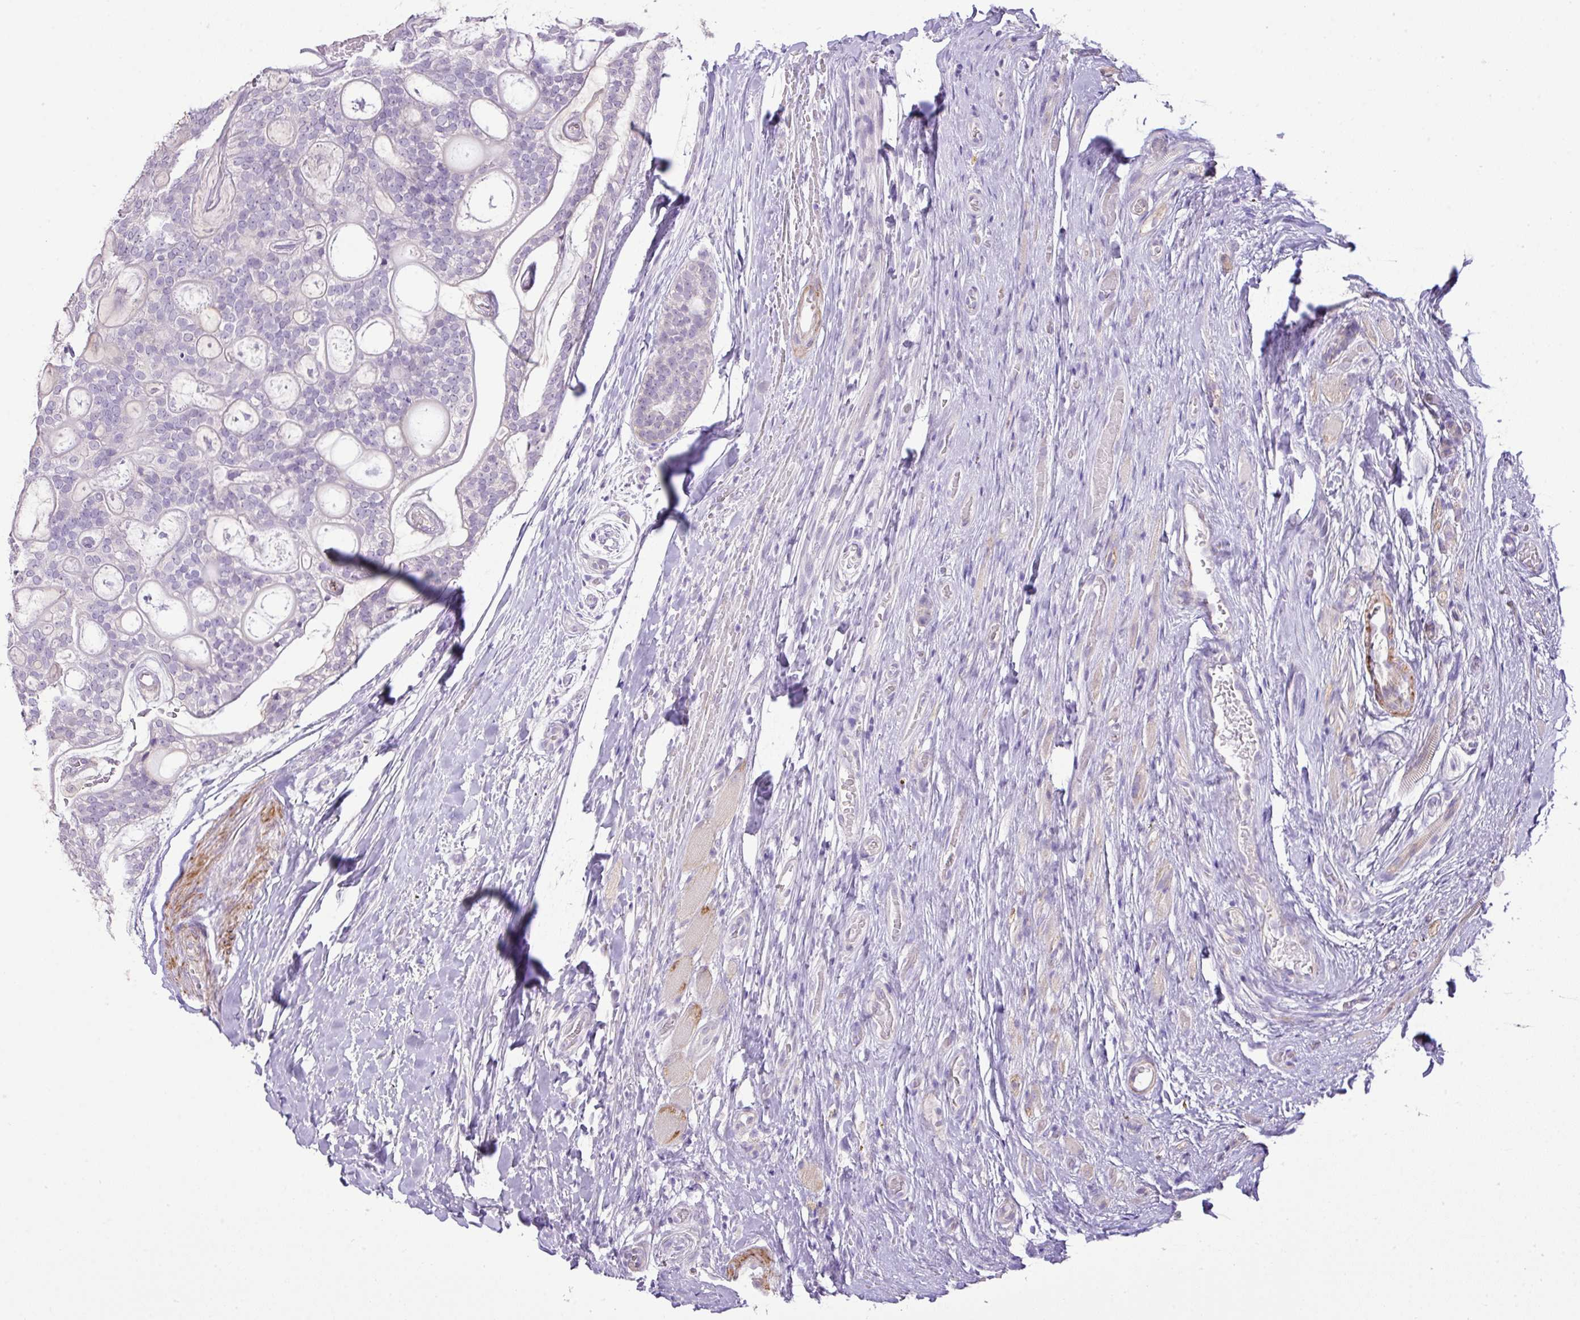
{"staining": {"intensity": "negative", "quantity": "none", "location": "none"}, "tissue": "head and neck cancer", "cell_type": "Tumor cells", "image_type": "cancer", "snomed": [{"axis": "morphology", "description": "Adenocarcinoma, NOS"}, {"axis": "topography", "description": "Head-Neck"}], "caption": "This histopathology image is of head and neck cancer stained with IHC to label a protein in brown with the nuclei are counter-stained blue. There is no positivity in tumor cells.", "gene": "DIP2A", "patient": {"sex": "male", "age": 66}}